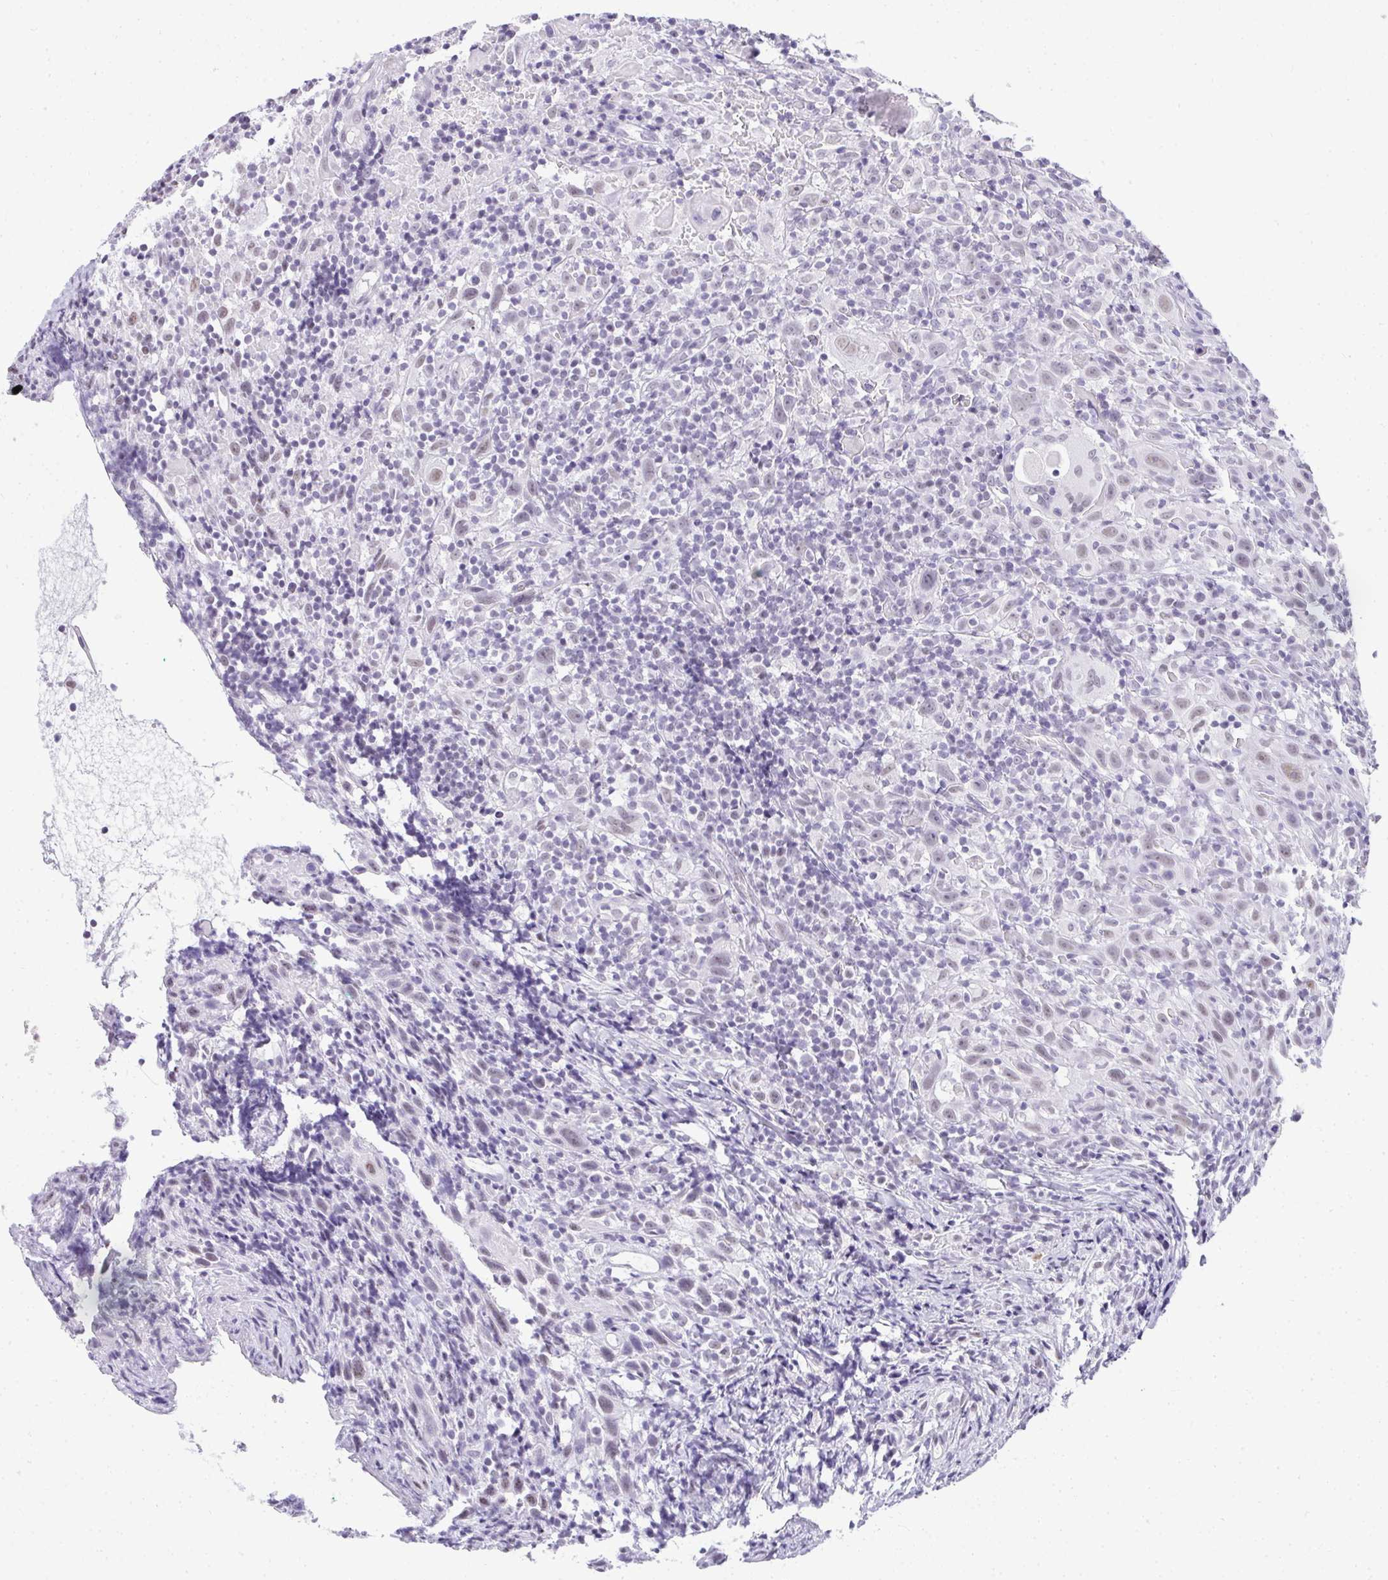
{"staining": {"intensity": "weak", "quantity": "25%-75%", "location": "nuclear"}, "tissue": "head and neck cancer", "cell_type": "Tumor cells", "image_type": "cancer", "snomed": [{"axis": "morphology", "description": "Squamous cell carcinoma, NOS"}, {"axis": "topography", "description": "Head-Neck"}], "caption": "Human head and neck squamous cell carcinoma stained with a brown dye shows weak nuclear positive expression in about 25%-75% of tumor cells.", "gene": "PLA2G1B", "patient": {"sex": "female", "age": 95}}